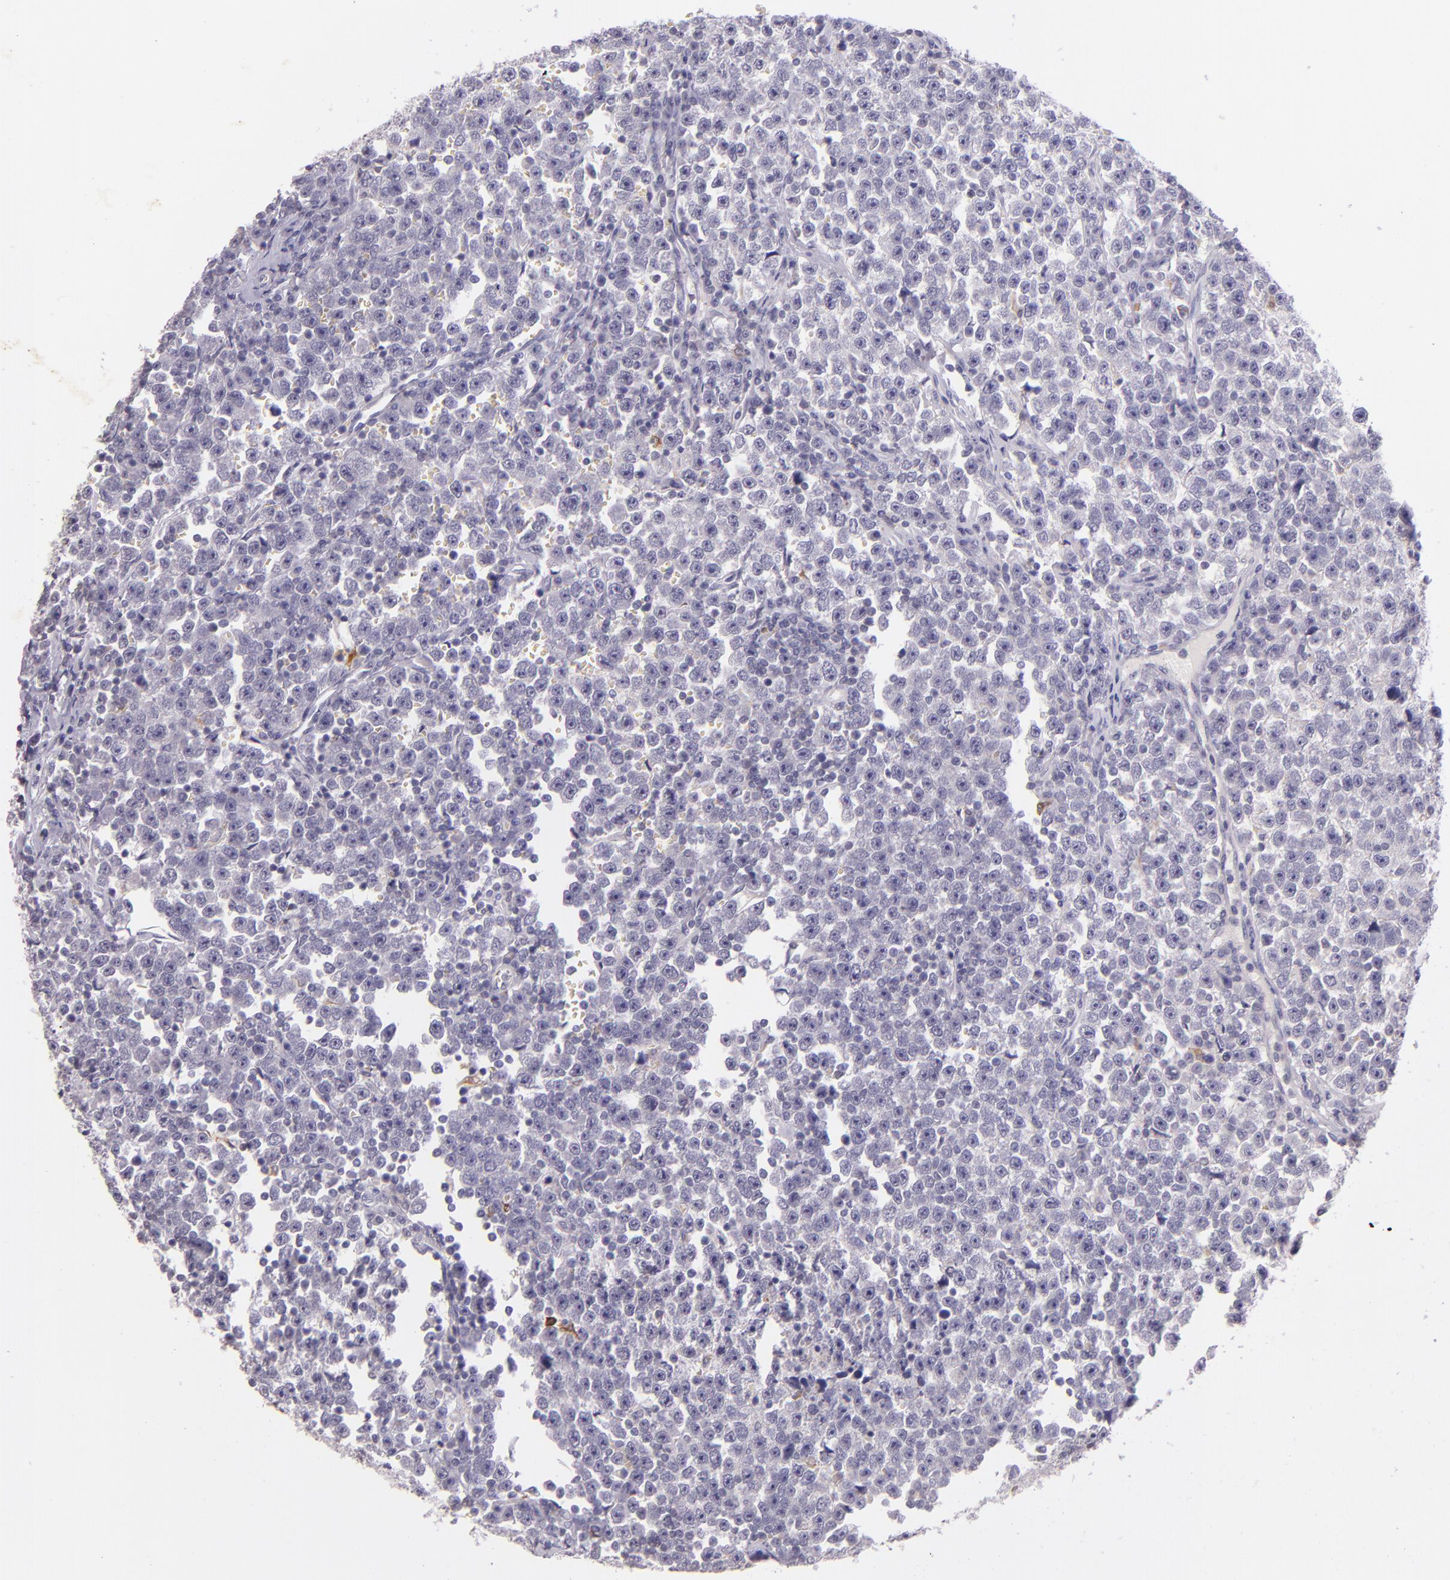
{"staining": {"intensity": "negative", "quantity": "none", "location": "none"}, "tissue": "testis cancer", "cell_type": "Tumor cells", "image_type": "cancer", "snomed": [{"axis": "morphology", "description": "Seminoma, NOS"}, {"axis": "topography", "description": "Testis"}], "caption": "Histopathology image shows no significant protein positivity in tumor cells of testis cancer (seminoma).", "gene": "RTN1", "patient": {"sex": "male", "age": 43}}